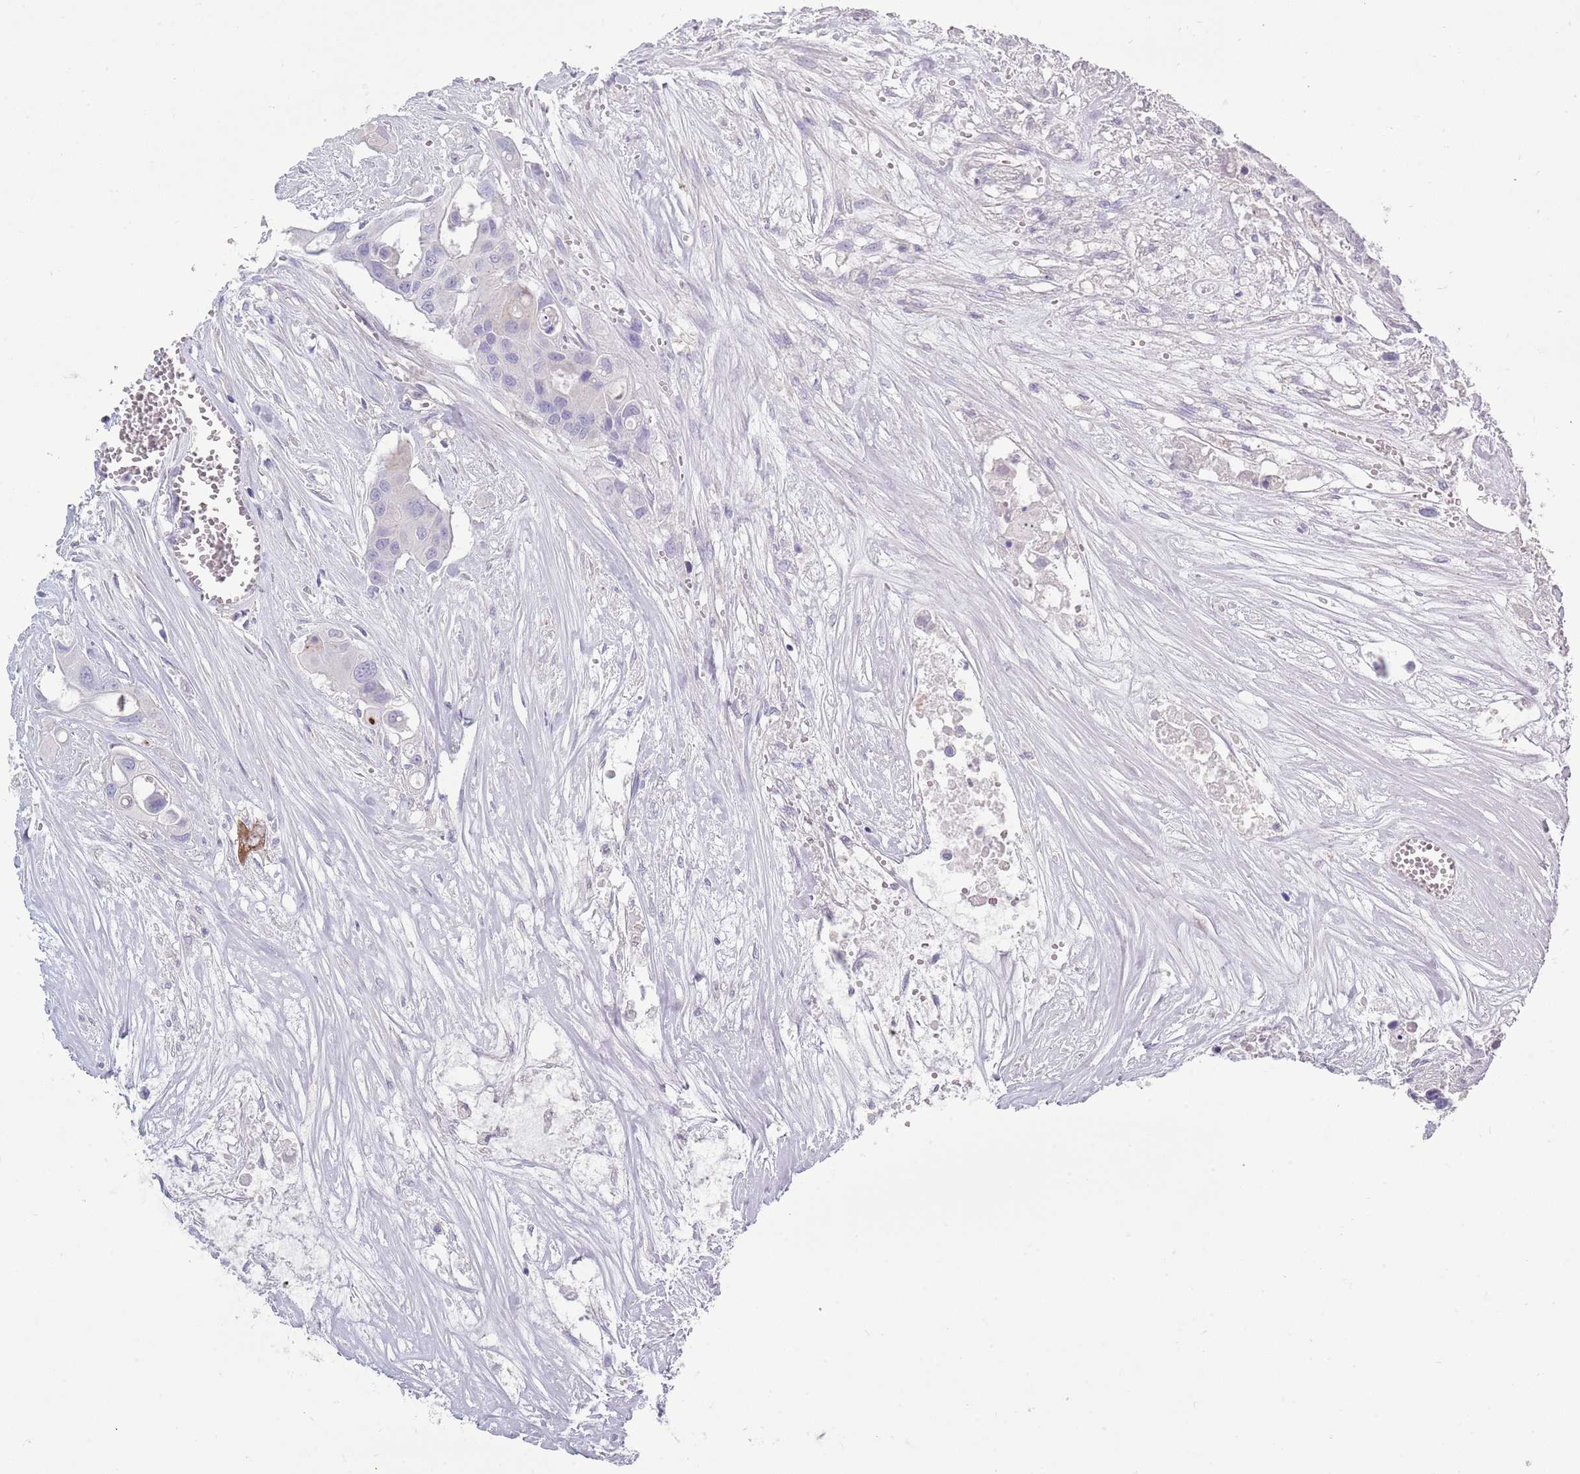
{"staining": {"intensity": "negative", "quantity": "none", "location": "none"}, "tissue": "colorectal cancer", "cell_type": "Tumor cells", "image_type": "cancer", "snomed": [{"axis": "morphology", "description": "Adenocarcinoma, NOS"}, {"axis": "topography", "description": "Colon"}], "caption": "IHC of human adenocarcinoma (colorectal) exhibits no positivity in tumor cells. Nuclei are stained in blue.", "gene": "ACSBG1", "patient": {"sex": "male", "age": 77}}